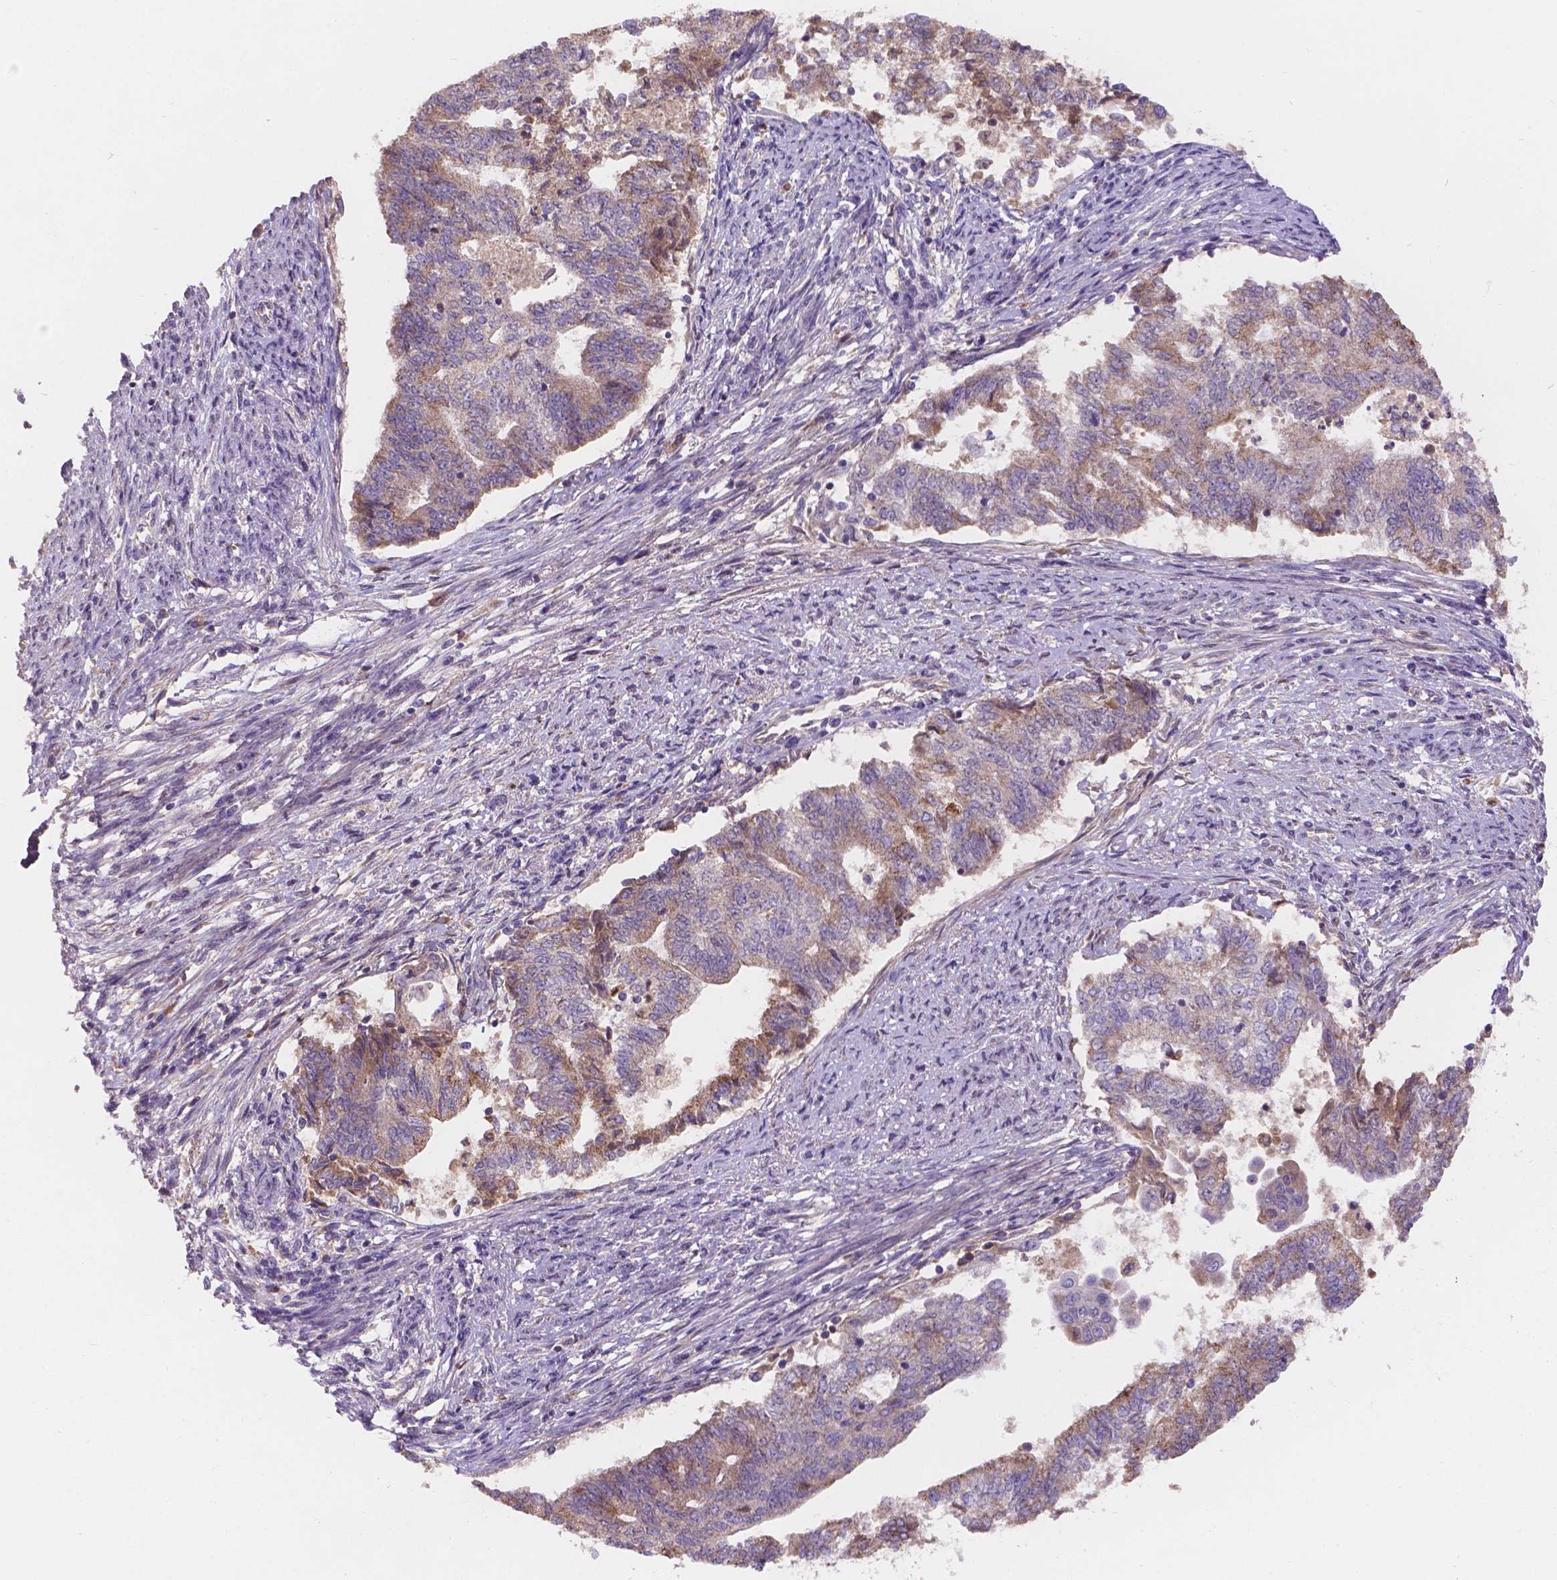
{"staining": {"intensity": "moderate", "quantity": "25%-75%", "location": "cytoplasmic/membranous"}, "tissue": "endometrial cancer", "cell_type": "Tumor cells", "image_type": "cancer", "snomed": [{"axis": "morphology", "description": "Adenocarcinoma, NOS"}, {"axis": "topography", "description": "Endometrium"}], "caption": "A high-resolution micrograph shows immunohistochemistry (IHC) staining of adenocarcinoma (endometrial), which demonstrates moderate cytoplasmic/membranous positivity in approximately 25%-75% of tumor cells. Nuclei are stained in blue.", "gene": "CDK10", "patient": {"sex": "female", "age": 65}}